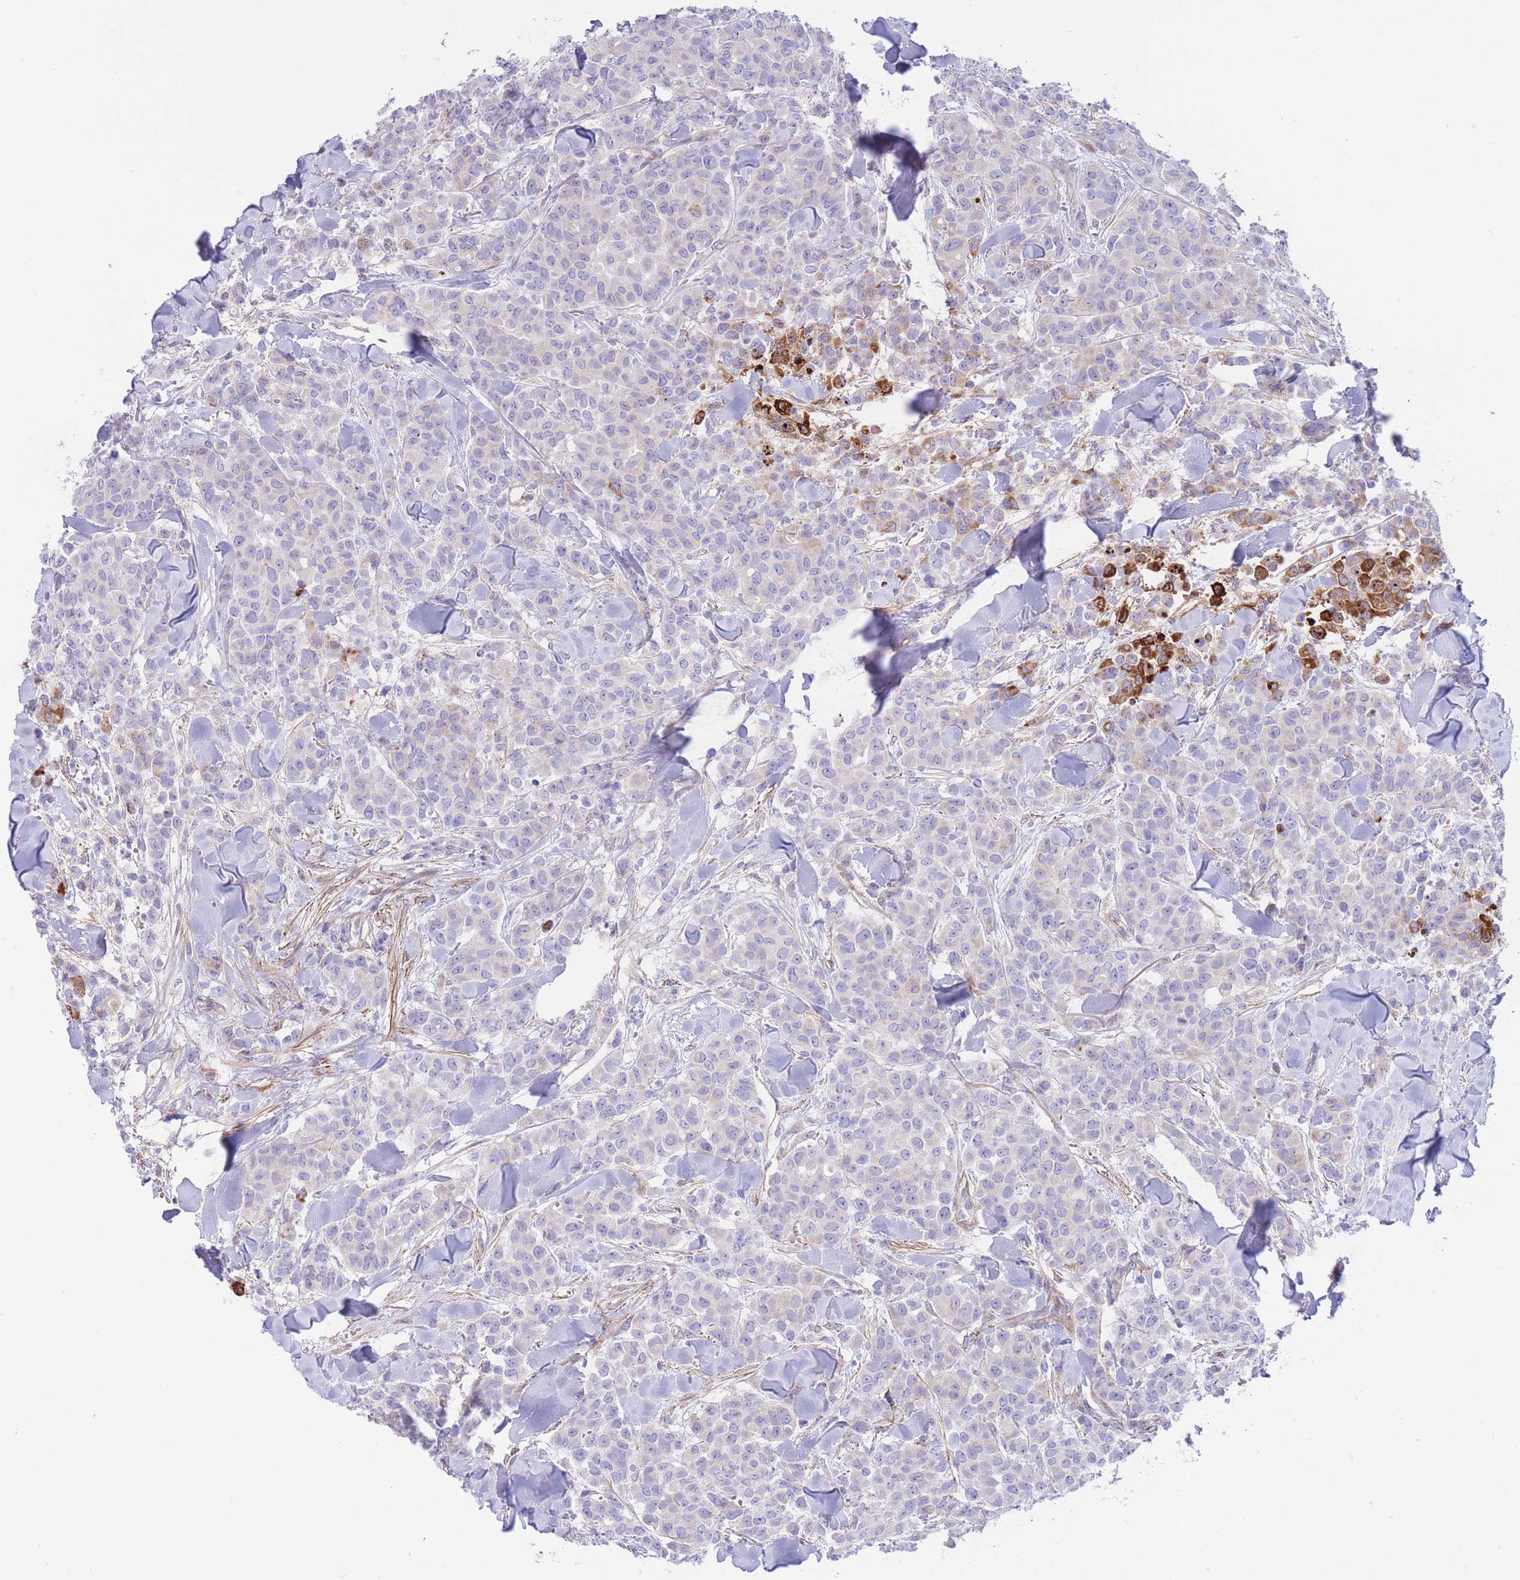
{"staining": {"intensity": "negative", "quantity": "none", "location": "none"}, "tissue": "breast cancer", "cell_type": "Tumor cells", "image_type": "cancer", "snomed": [{"axis": "morphology", "description": "Lobular carcinoma"}, {"axis": "topography", "description": "Breast"}], "caption": "Immunohistochemistry (IHC) histopathology image of neoplastic tissue: human lobular carcinoma (breast) stained with DAB (3,3'-diaminobenzidine) shows no significant protein staining in tumor cells. (DAB (3,3'-diaminobenzidine) immunohistochemistry (IHC) with hematoxylin counter stain).", "gene": "DET1", "patient": {"sex": "female", "age": 91}}